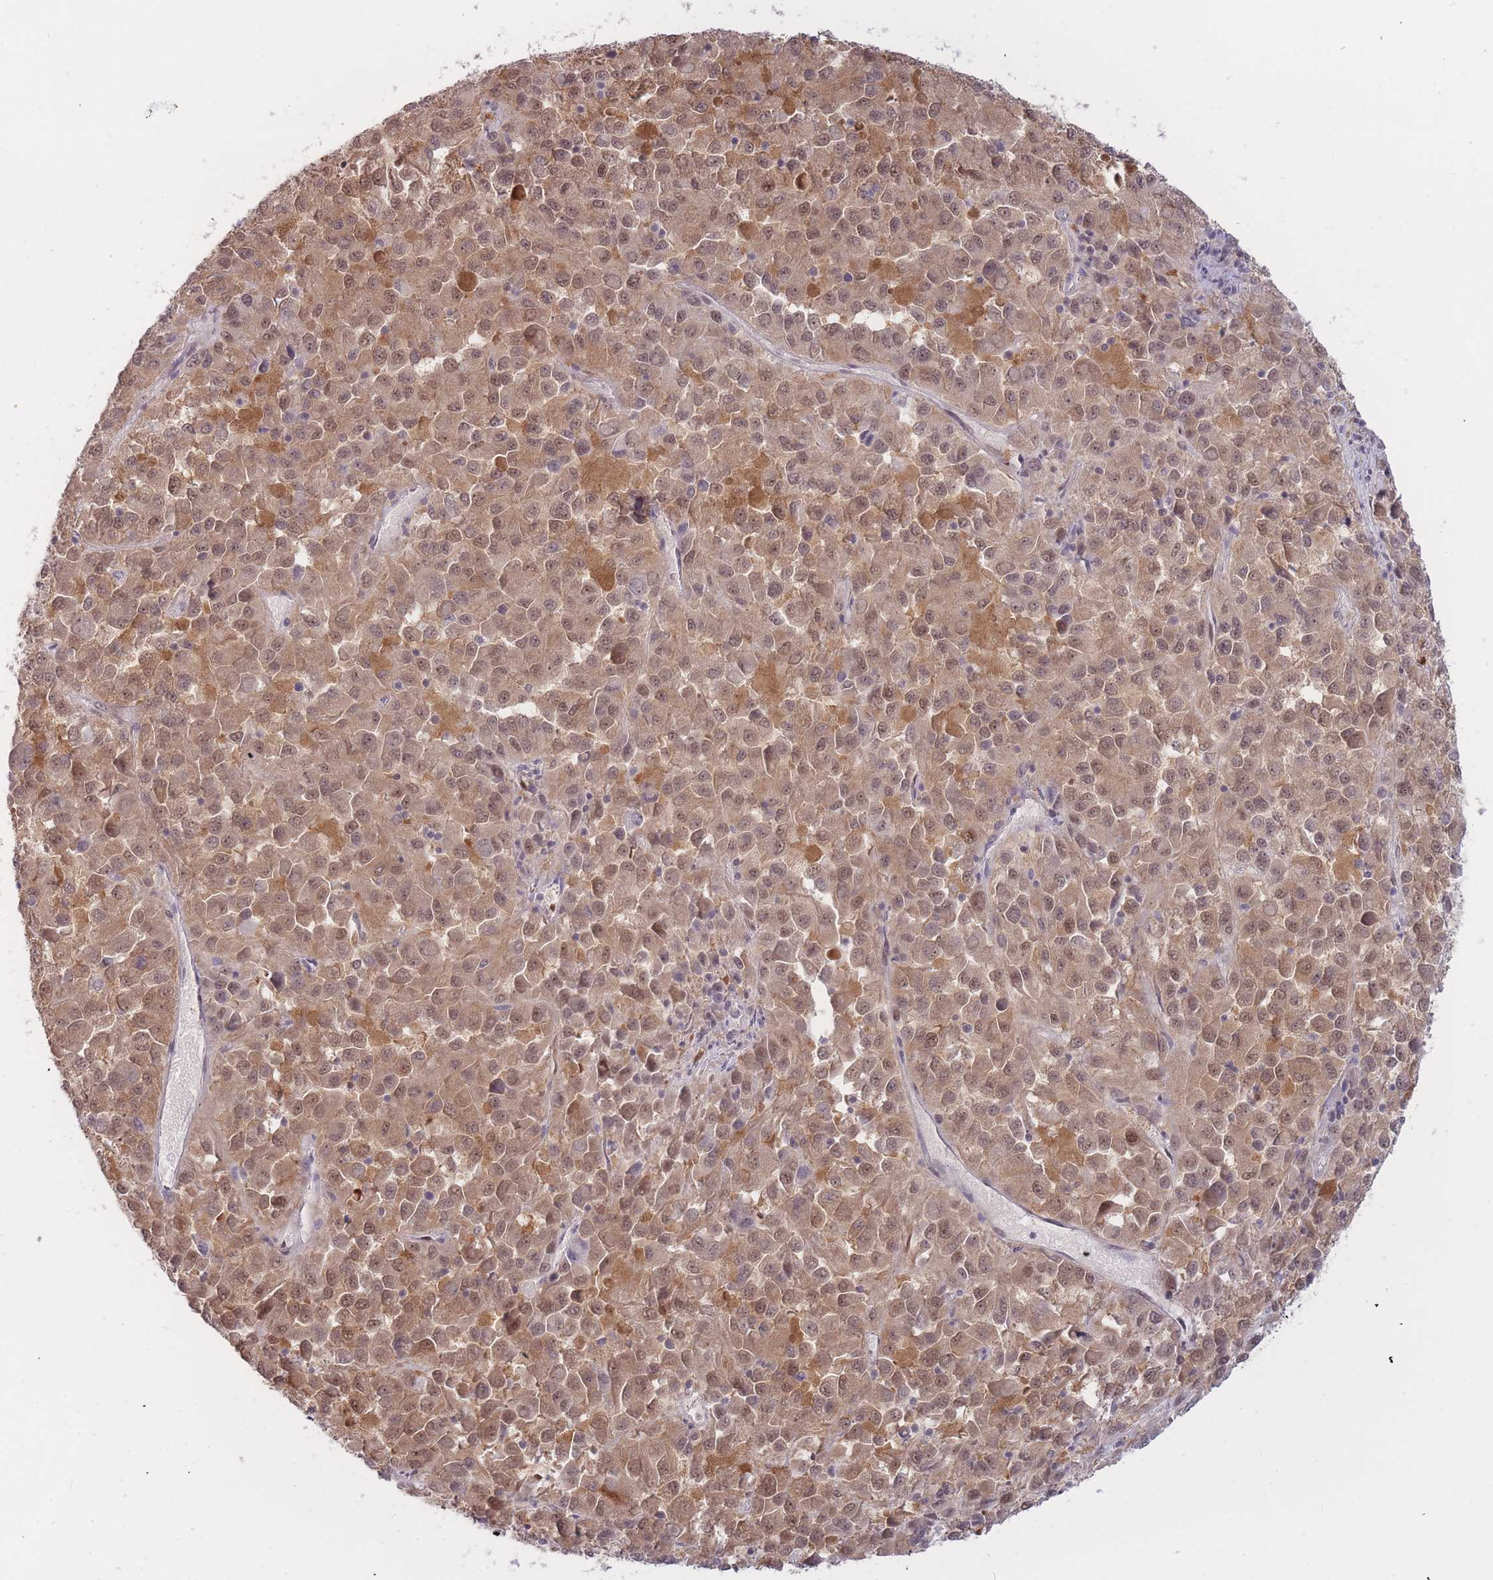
{"staining": {"intensity": "moderate", "quantity": ">75%", "location": "cytoplasmic/membranous,nuclear"}, "tissue": "melanoma", "cell_type": "Tumor cells", "image_type": "cancer", "snomed": [{"axis": "morphology", "description": "Malignant melanoma, Metastatic site"}, {"axis": "topography", "description": "Lung"}], "caption": "Protein expression analysis of malignant melanoma (metastatic site) exhibits moderate cytoplasmic/membranous and nuclear expression in about >75% of tumor cells.", "gene": "DEAF1", "patient": {"sex": "male", "age": 64}}